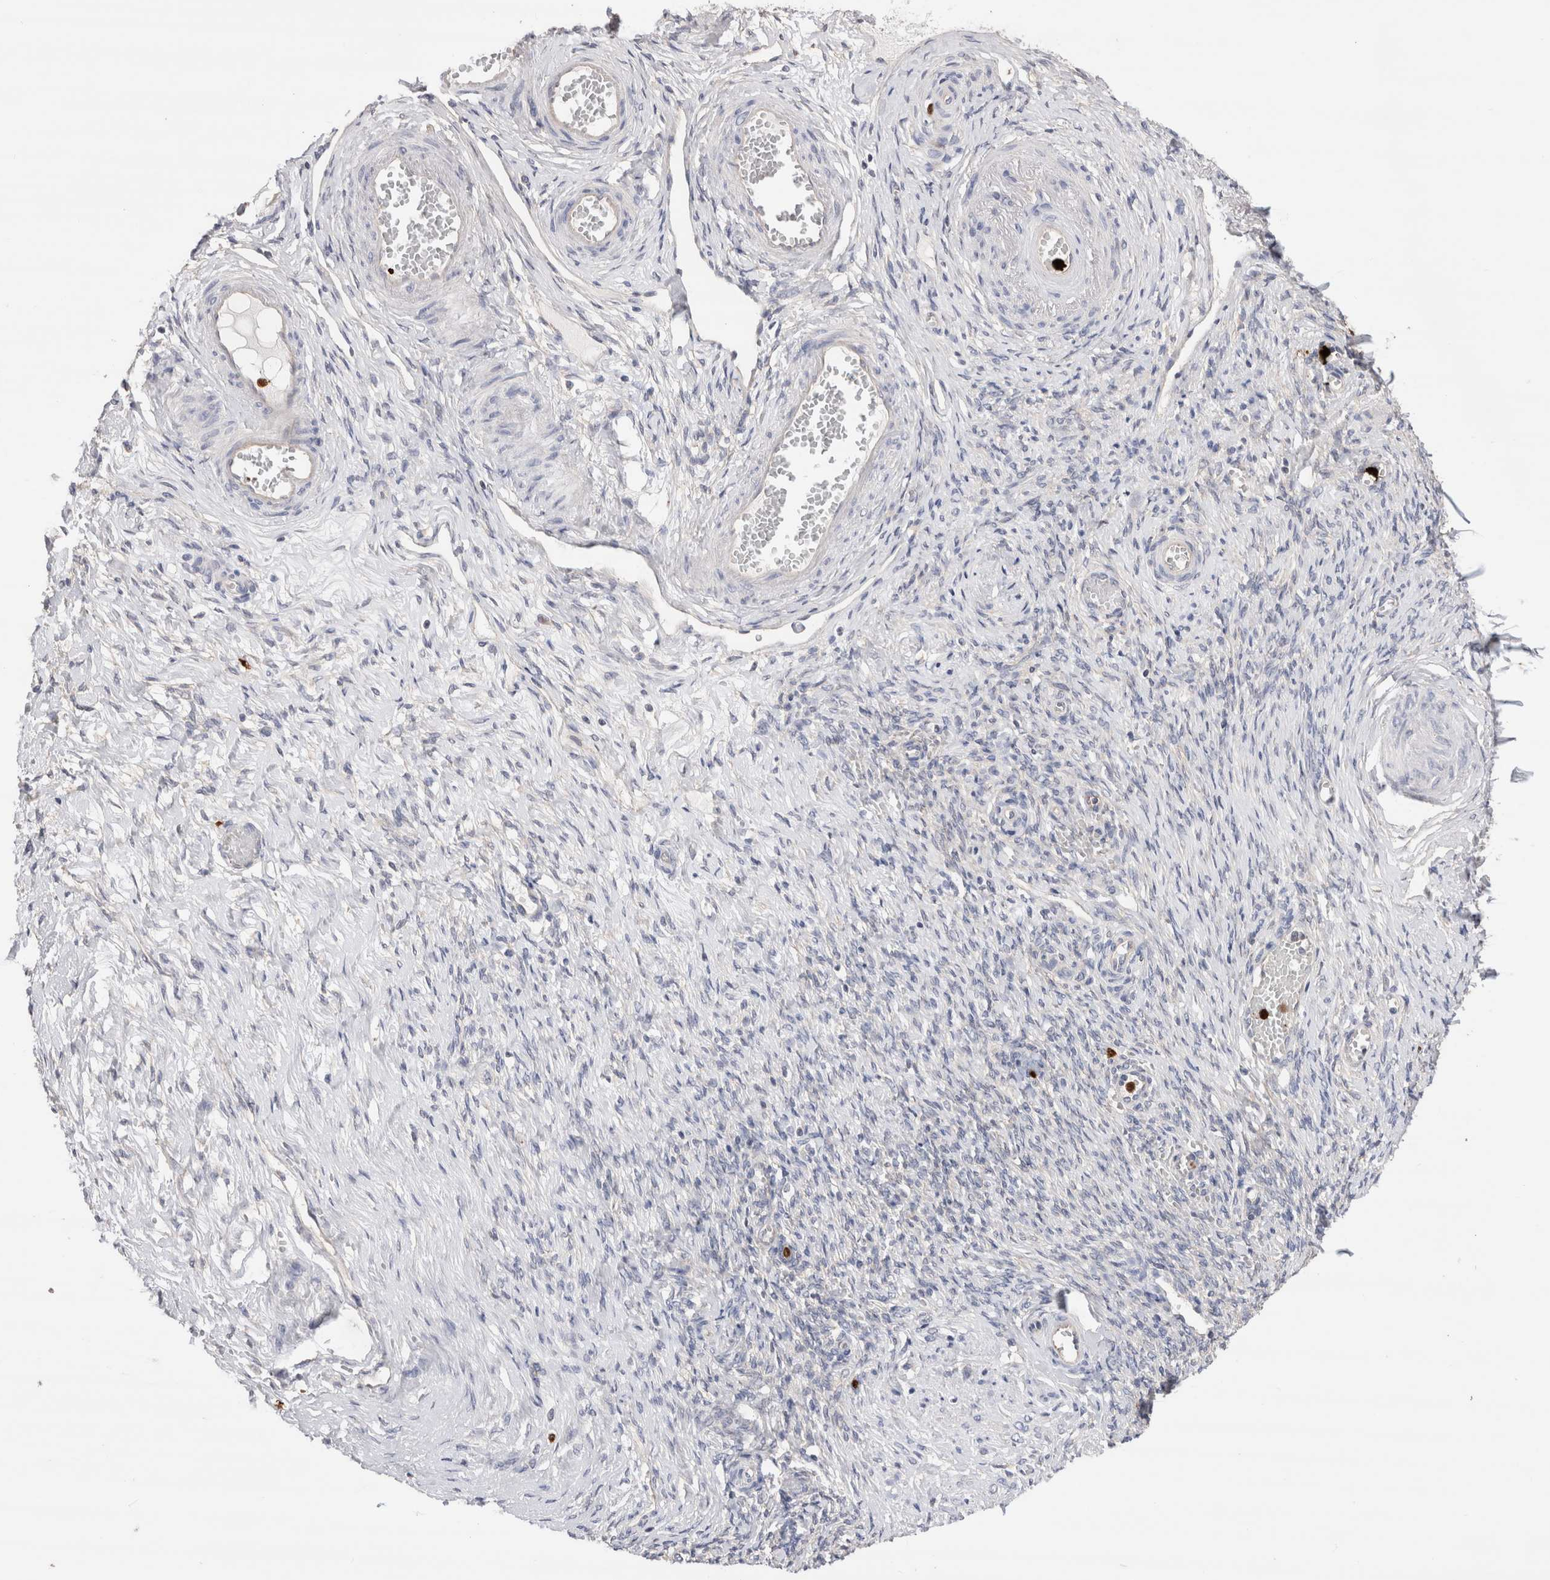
{"staining": {"intensity": "negative", "quantity": "none", "location": "none"}, "tissue": "adipose tissue", "cell_type": "Adipocytes", "image_type": "normal", "snomed": [{"axis": "morphology", "description": "Normal tissue, NOS"}, {"axis": "topography", "description": "Vascular tissue"}, {"axis": "topography", "description": "Fallopian tube"}, {"axis": "topography", "description": "Ovary"}], "caption": "Image shows no protein expression in adipocytes of benign adipose tissue.", "gene": "NXT2", "patient": {"sex": "female", "age": 67}}